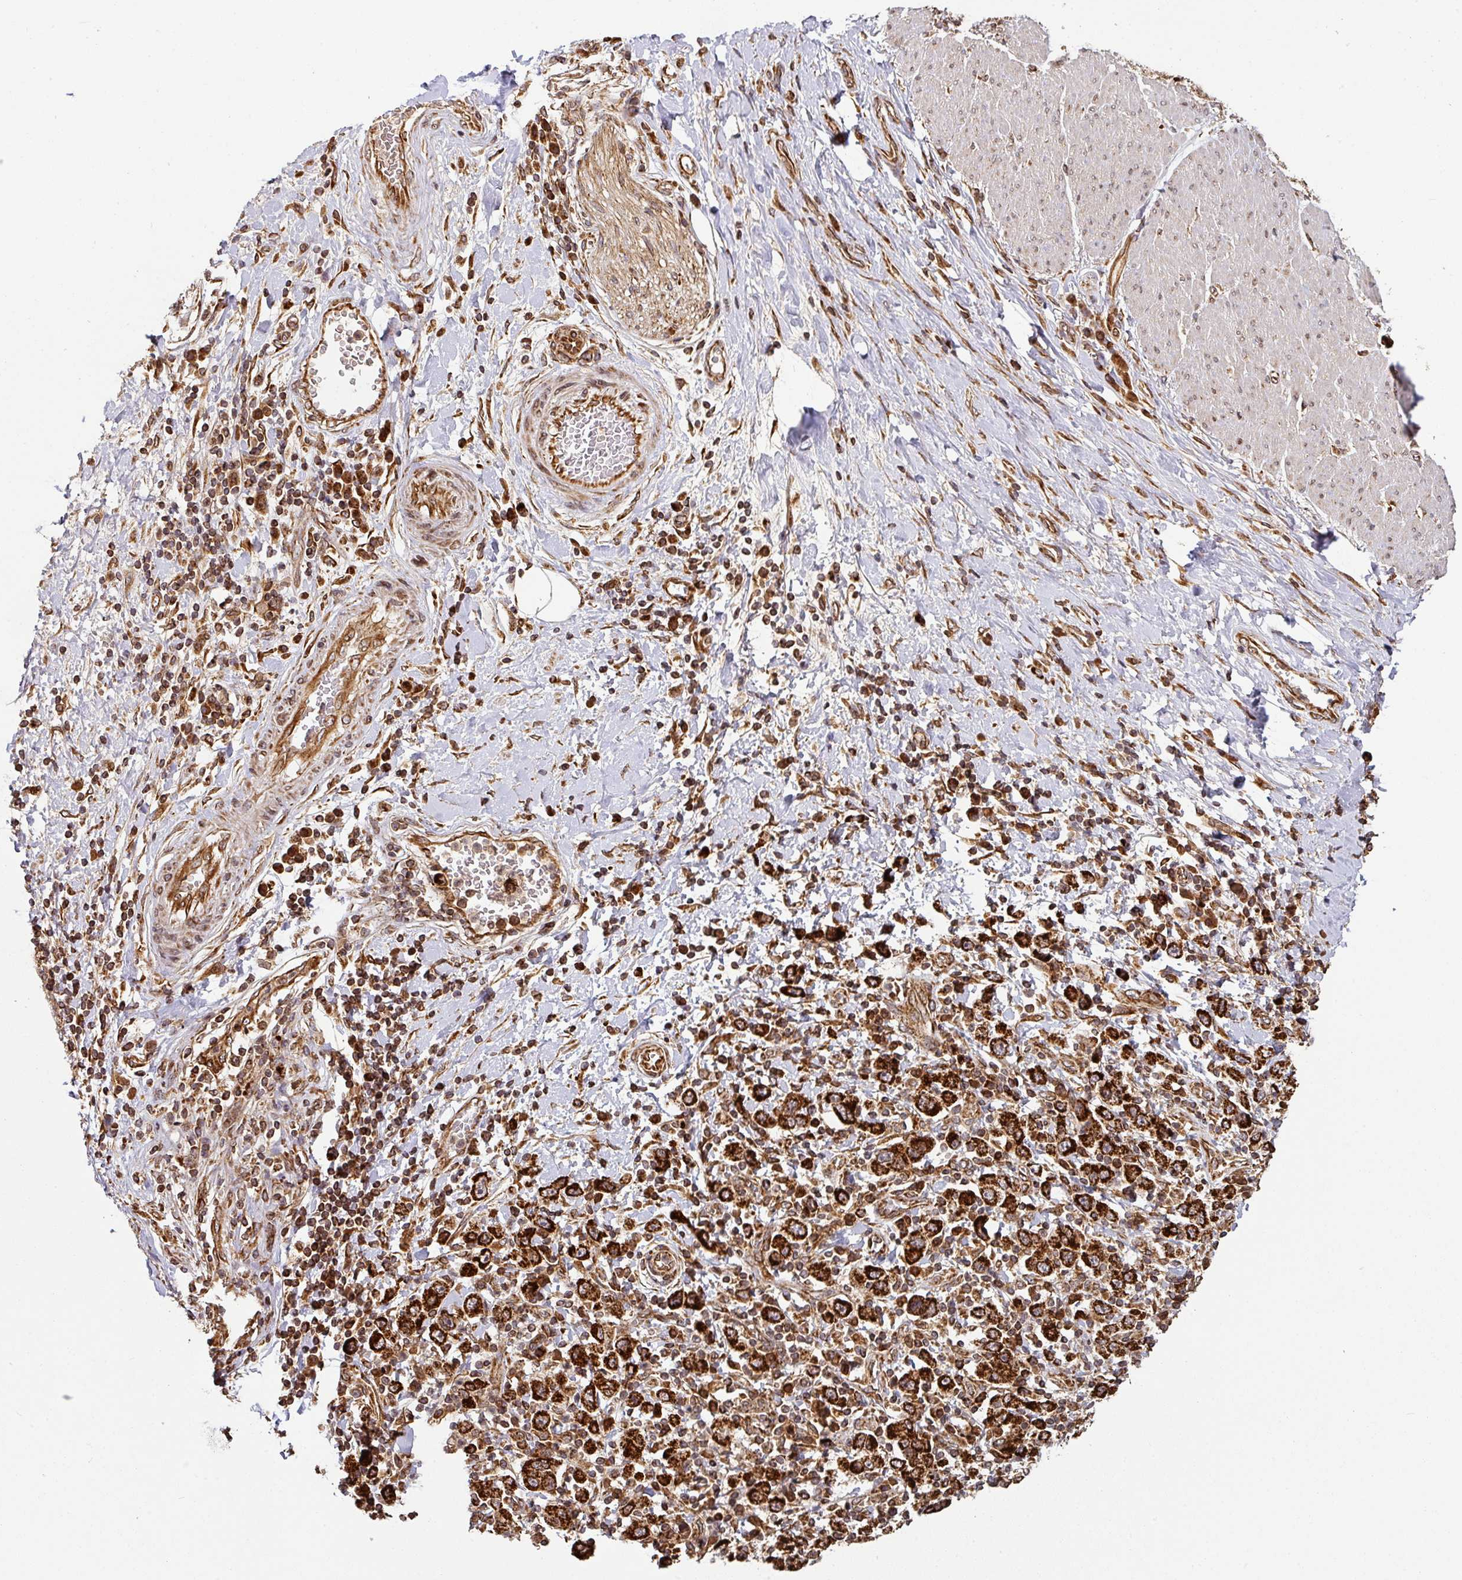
{"staining": {"intensity": "strong", "quantity": ">75%", "location": "cytoplasmic/membranous"}, "tissue": "stomach cancer", "cell_type": "Tumor cells", "image_type": "cancer", "snomed": [{"axis": "morphology", "description": "Normal tissue, NOS"}, {"axis": "morphology", "description": "Adenocarcinoma, NOS"}, {"axis": "topography", "description": "Stomach, upper"}, {"axis": "topography", "description": "Stomach"}], "caption": "Immunohistochemistry (IHC) micrograph of stomach cancer stained for a protein (brown), which exhibits high levels of strong cytoplasmic/membranous positivity in approximately >75% of tumor cells.", "gene": "TRAP1", "patient": {"sex": "male", "age": 59}}